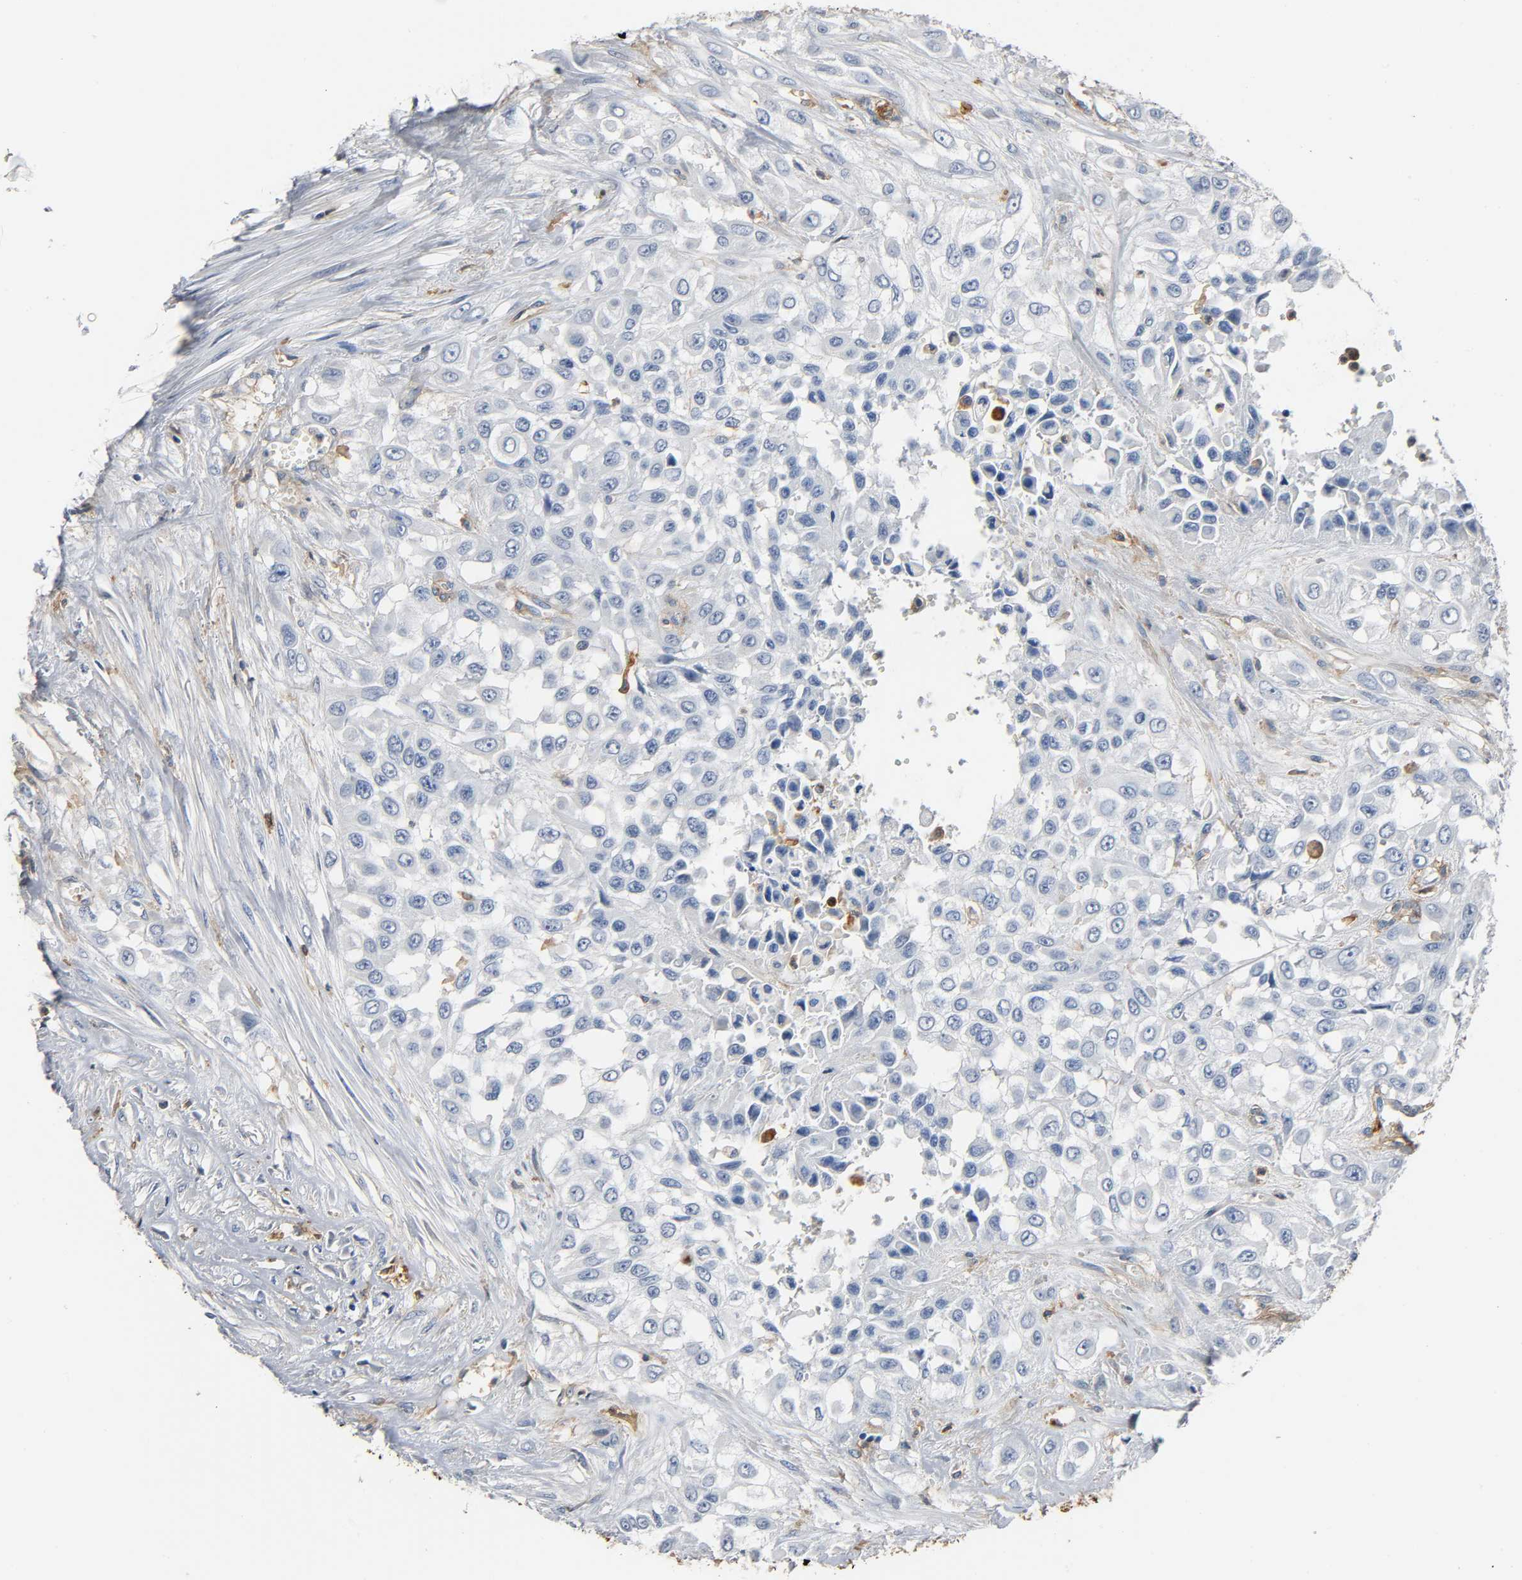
{"staining": {"intensity": "negative", "quantity": "none", "location": "none"}, "tissue": "urothelial cancer", "cell_type": "Tumor cells", "image_type": "cancer", "snomed": [{"axis": "morphology", "description": "Urothelial carcinoma, High grade"}, {"axis": "topography", "description": "Urinary bladder"}], "caption": "Immunohistochemistry image of urothelial cancer stained for a protein (brown), which exhibits no expression in tumor cells.", "gene": "ANPEP", "patient": {"sex": "male", "age": 57}}